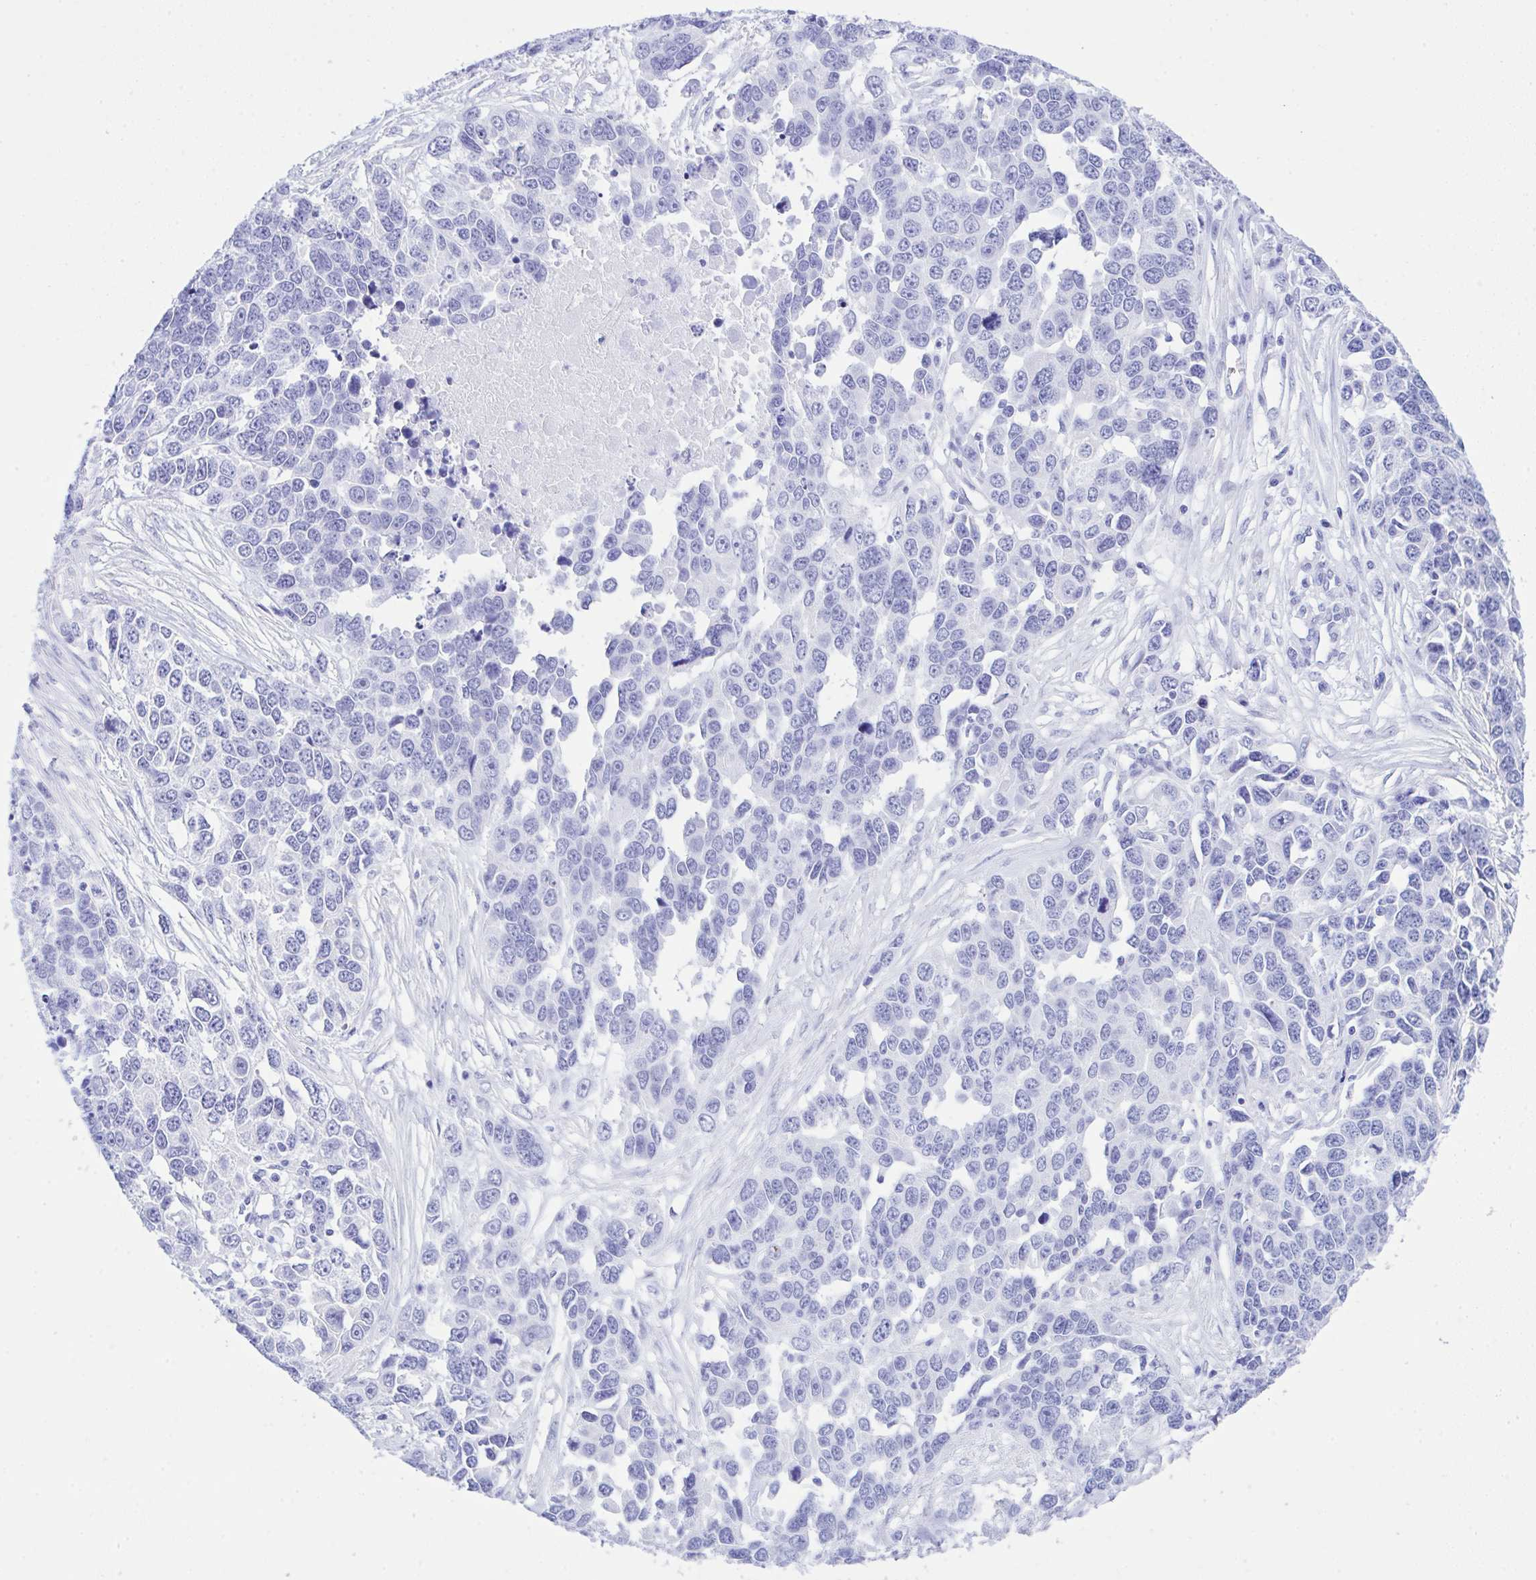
{"staining": {"intensity": "negative", "quantity": "none", "location": "none"}, "tissue": "ovarian cancer", "cell_type": "Tumor cells", "image_type": "cancer", "snomed": [{"axis": "morphology", "description": "Cystadenocarcinoma, serous, NOS"}, {"axis": "topography", "description": "Ovary"}], "caption": "An image of human ovarian cancer (serous cystadenocarcinoma) is negative for staining in tumor cells. The staining is performed using DAB (3,3'-diaminobenzidine) brown chromogen with nuclei counter-stained in using hematoxylin.", "gene": "SELENOV", "patient": {"sex": "female", "age": 76}}